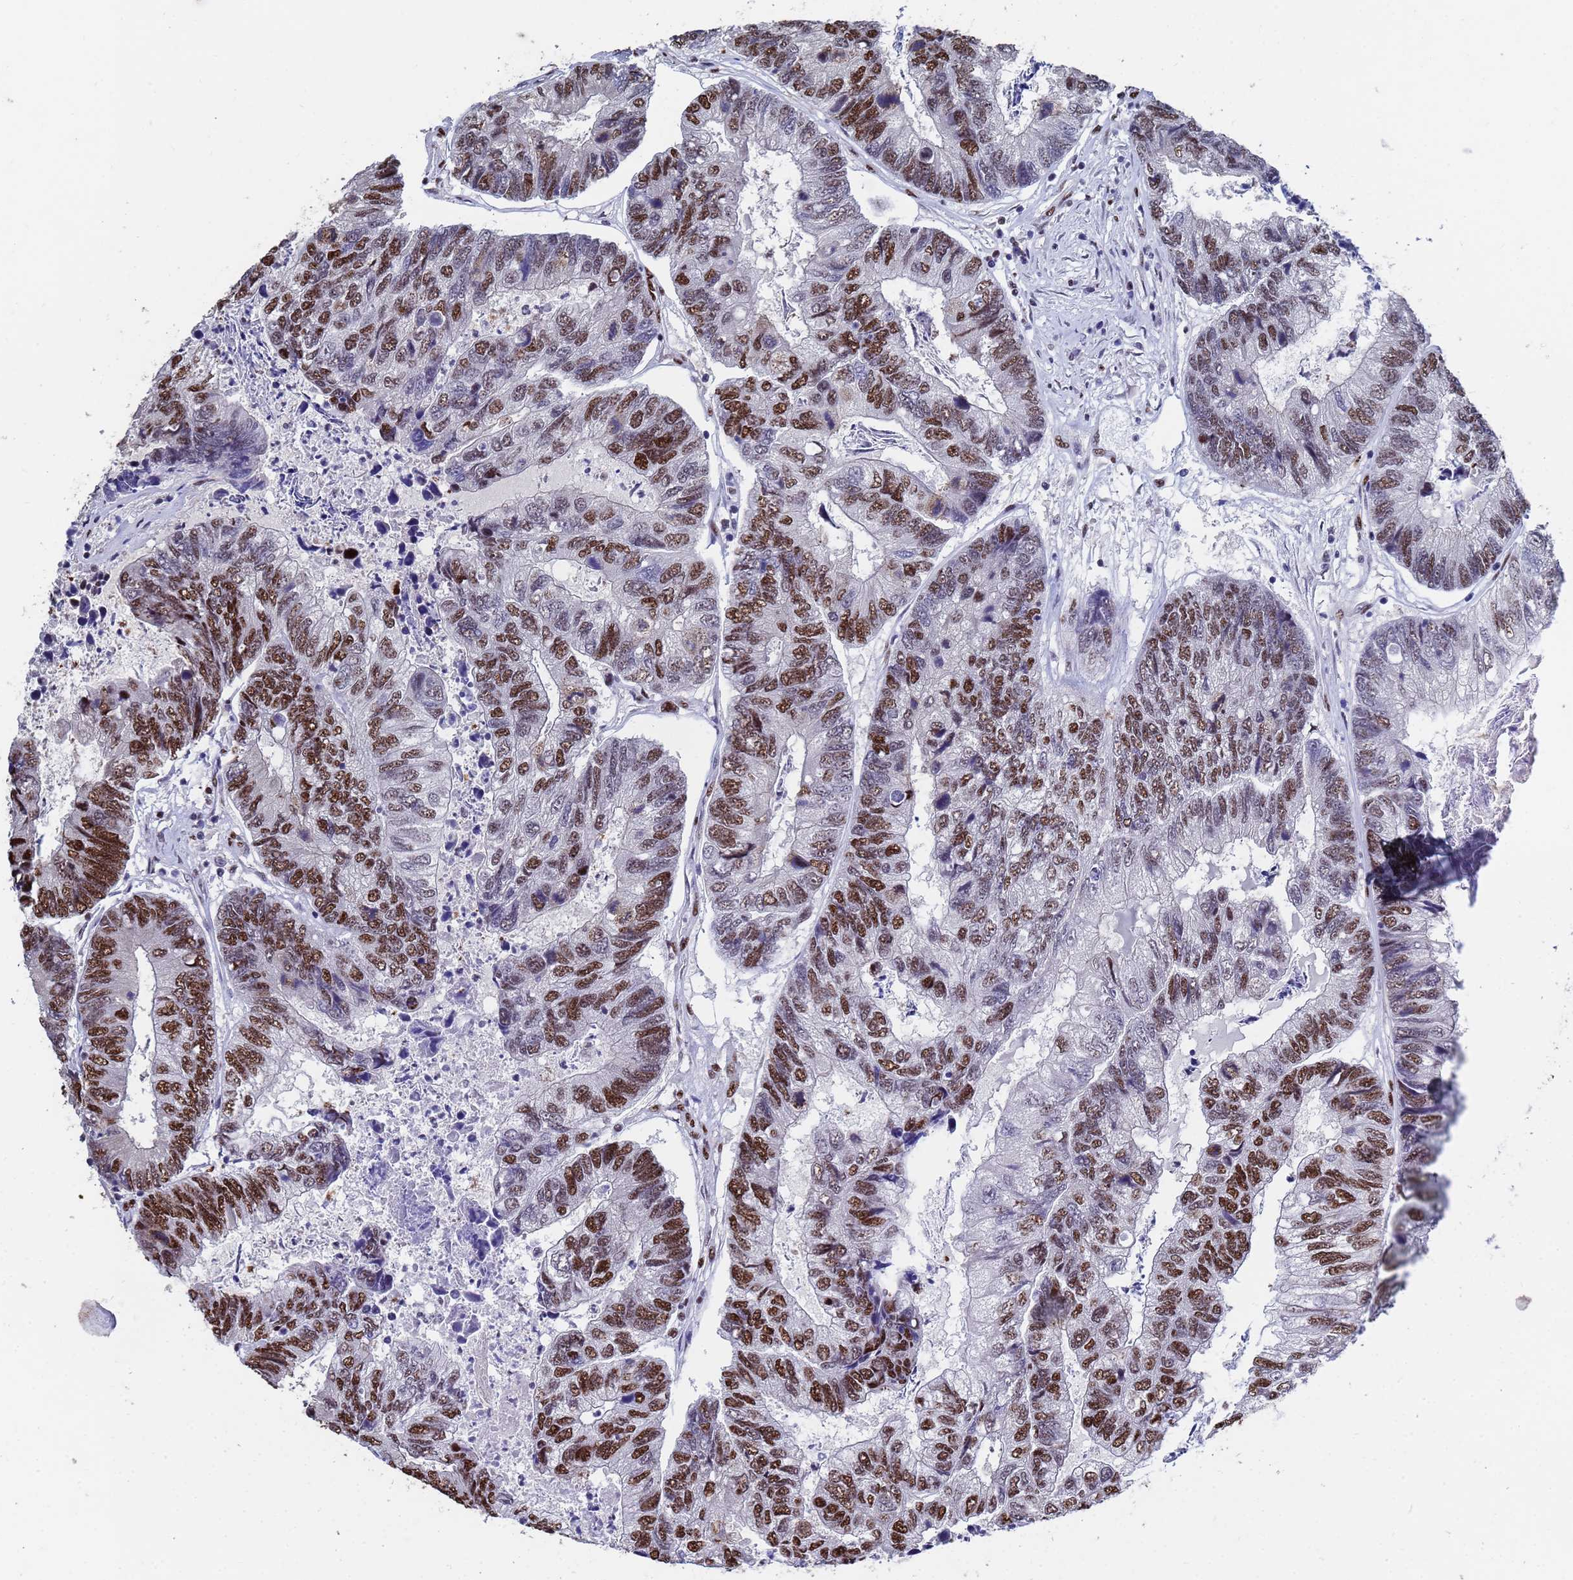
{"staining": {"intensity": "strong", "quantity": "25%-75%", "location": "nuclear"}, "tissue": "colorectal cancer", "cell_type": "Tumor cells", "image_type": "cancer", "snomed": [{"axis": "morphology", "description": "Adenocarcinoma, NOS"}, {"axis": "topography", "description": "Colon"}], "caption": "DAB (3,3'-diaminobenzidine) immunohistochemical staining of human adenocarcinoma (colorectal) demonstrates strong nuclear protein staining in about 25%-75% of tumor cells.", "gene": "SF3B2", "patient": {"sex": "female", "age": 67}}